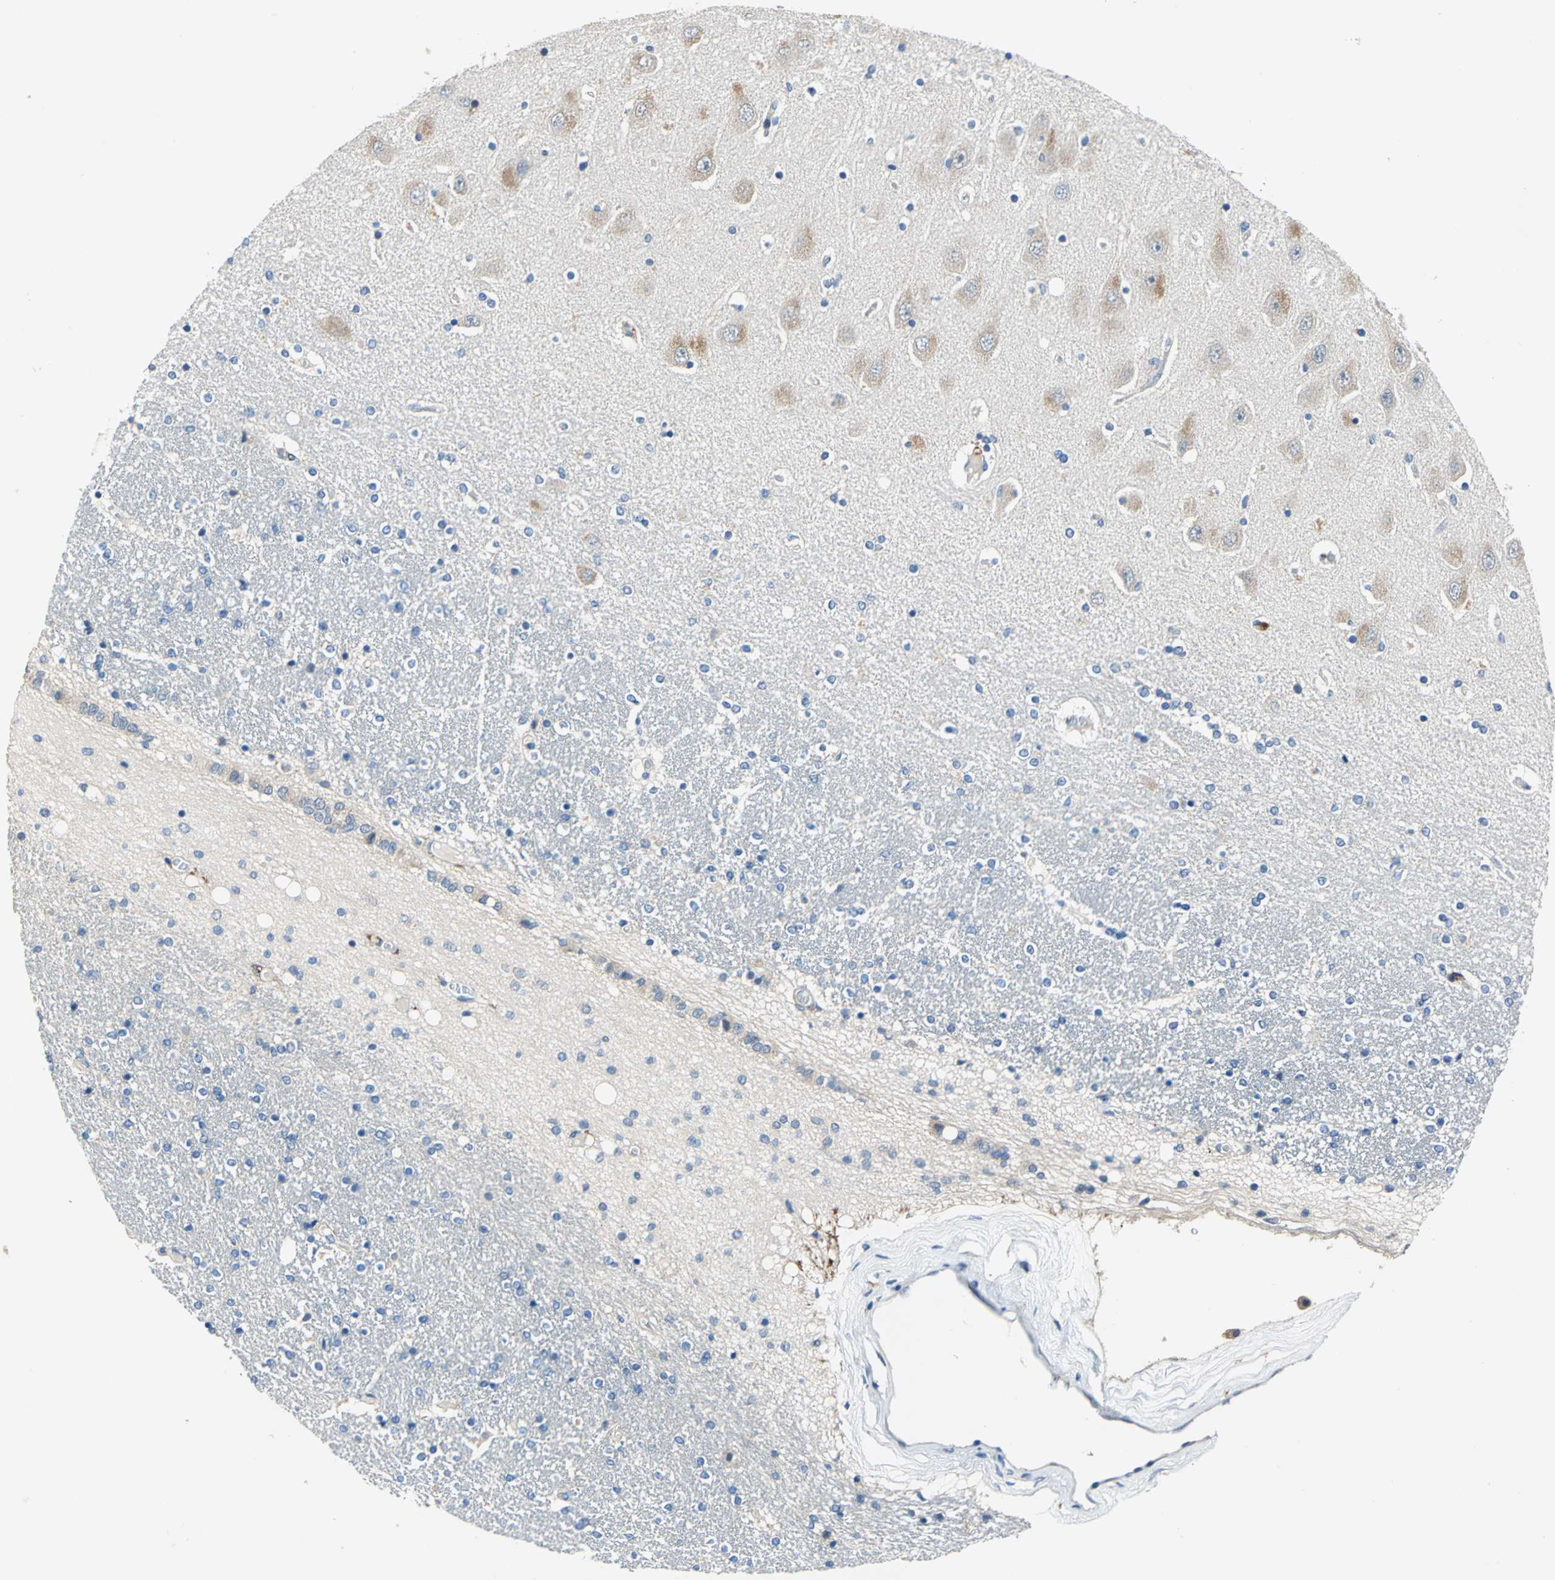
{"staining": {"intensity": "negative", "quantity": "none", "location": "none"}, "tissue": "hippocampus", "cell_type": "Glial cells", "image_type": "normal", "snomed": [{"axis": "morphology", "description": "Normal tissue, NOS"}, {"axis": "topography", "description": "Hippocampus"}], "caption": "A high-resolution histopathology image shows IHC staining of unremarkable hippocampus, which demonstrates no significant positivity in glial cells.", "gene": "RASD2", "patient": {"sex": "female", "age": 54}}